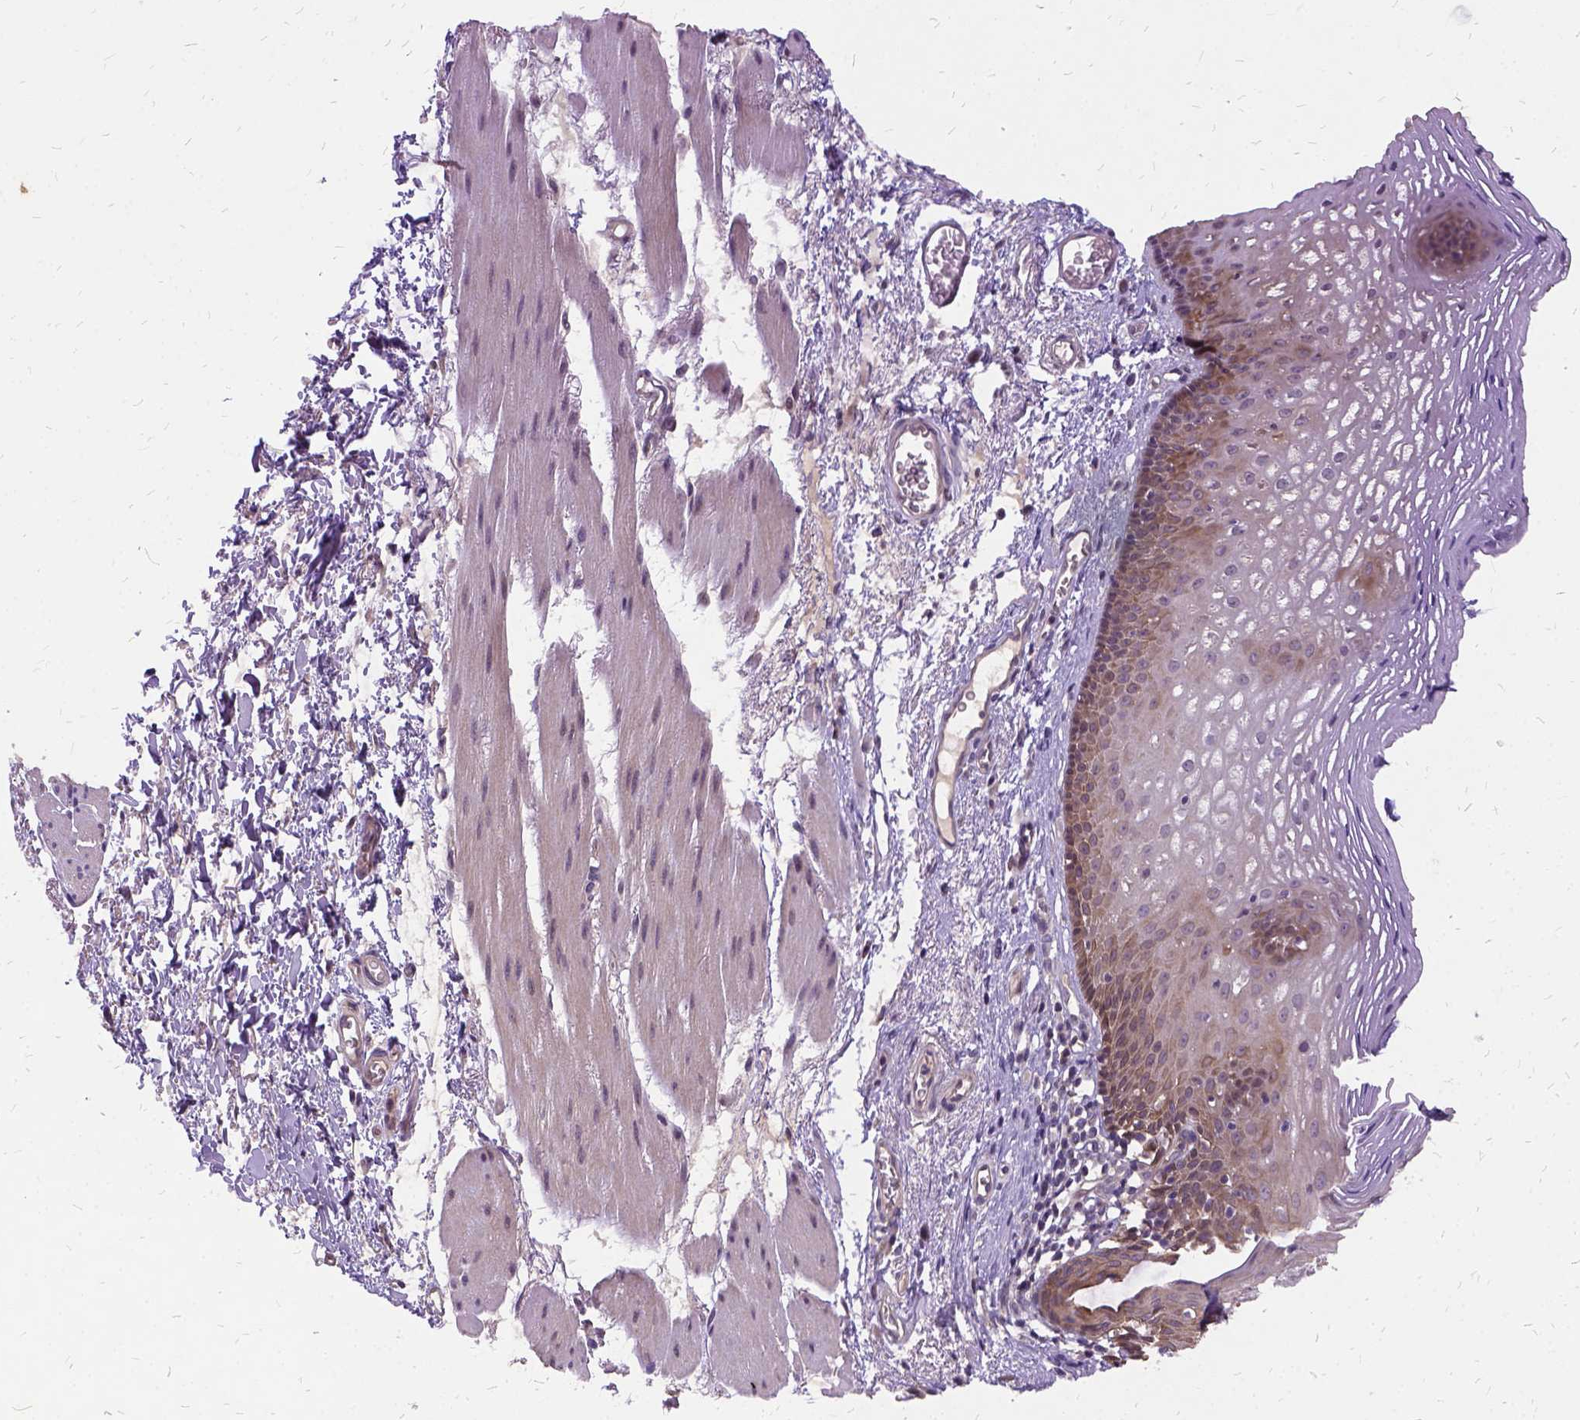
{"staining": {"intensity": "moderate", "quantity": "25%-75%", "location": "cytoplasmic/membranous"}, "tissue": "esophagus", "cell_type": "Squamous epithelial cells", "image_type": "normal", "snomed": [{"axis": "morphology", "description": "Normal tissue, NOS"}, {"axis": "topography", "description": "Esophagus"}], "caption": "Immunohistochemistry micrograph of unremarkable esophagus: human esophagus stained using IHC displays medium levels of moderate protein expression localized specifically in the cytoplasmic/membranous of squamous epithelial cells, appearing as a cytoplasmic/membranous brown color.", "gene": "ILRUN", "patient": {"sex": "male", "age": 76}}